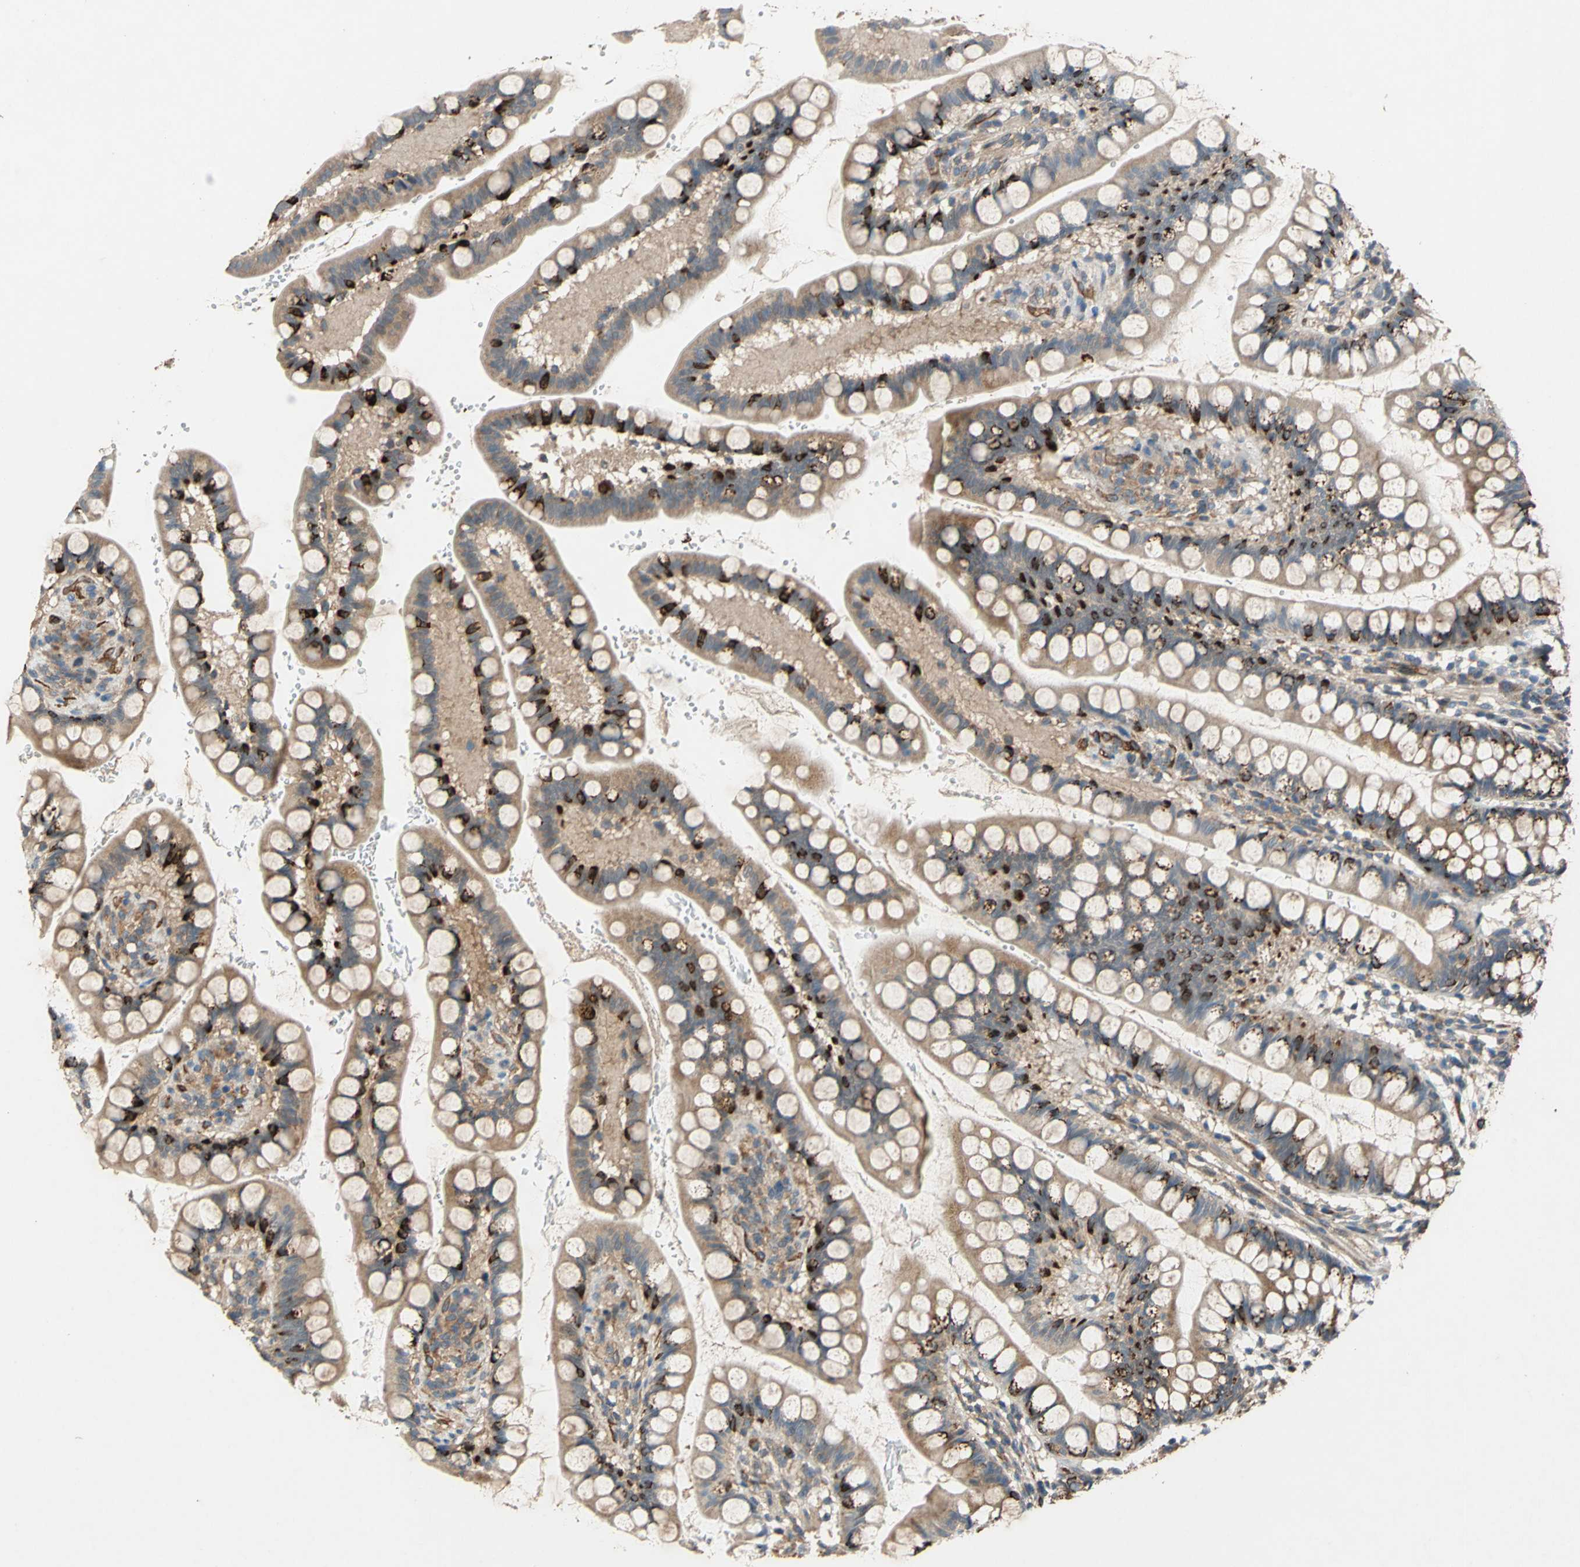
{"staining": {"intensity": "moderate", "quantity": ">75%", "location": "cytoplasmic/membranous"}, "tissue": "small intestine", "cell_type": "Glandular cells", "image_type": "normal", "snomed": [{"axis": "morphology", "description": "Normal tissue, NOS"}, {"axis": "topography", "description": "Small intestine"}], "caption": "Protein expression analysis of normal small intestine demonstrates moderate cytoplasmic/membranous staining in about >75% of glandular cells. (DAB (3,3'-diaminobenzidine) = brown stain, brightfield microscopy at high magnification).", "gene": "EMCN", "patient": {"sex": "female", "age": 58}}